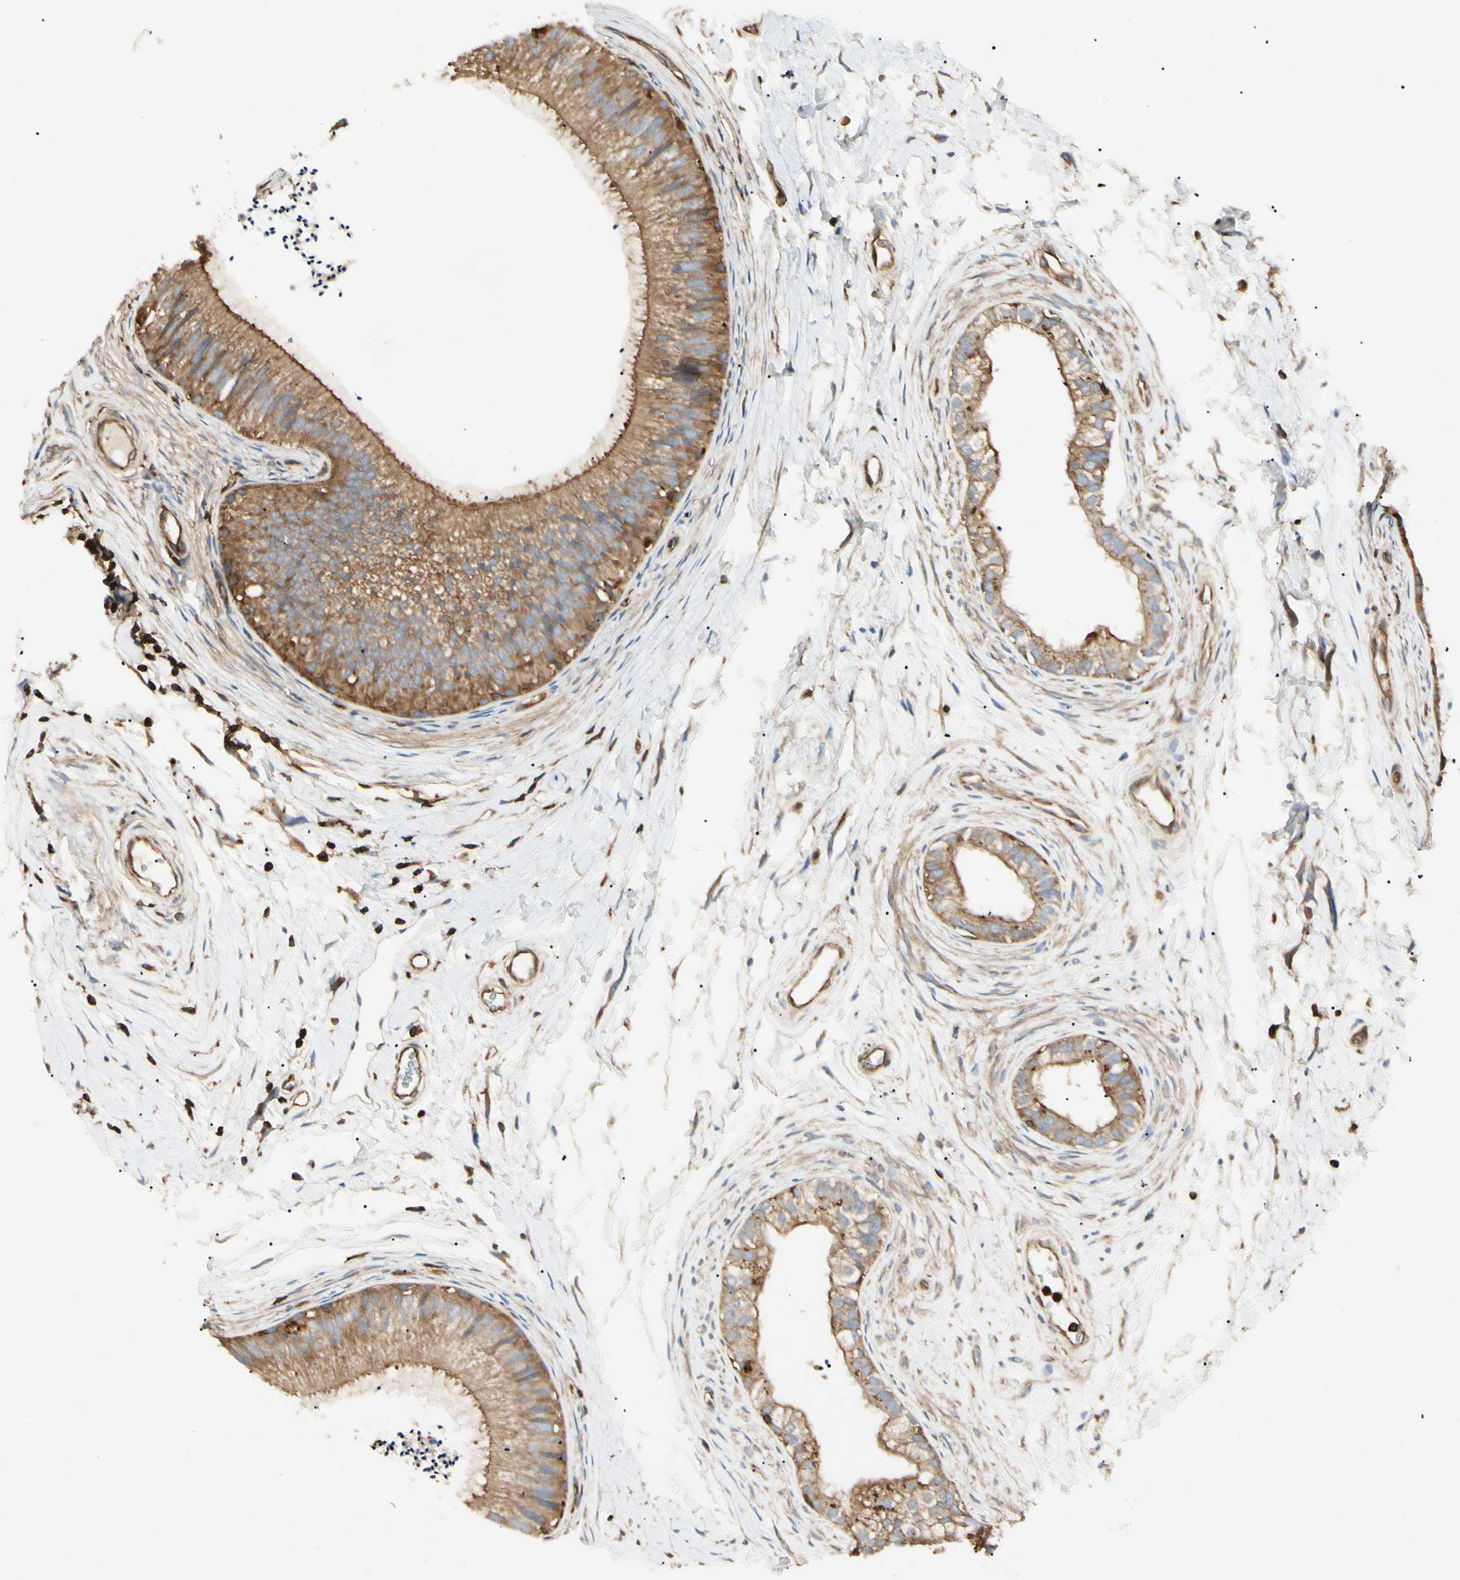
{"staining": {"intensity": "strong", "quantity": ">75%", "location": "cytoplasmic/membranous"}, "tissue": "epididymis", "cell_type": "Glandular cells", "image_type": "normal", "snomed": [{"axis": "morphology", "description": "Normal tissue, NOS"}, {"axis": "topography", "description": "Epididymis"}], "caption": "Epididymis stained for a protein (brown) reveals strong cytoplasmic/membranous positive staining in approximately >75% of glandular cells.", "gene": "ARPC2", "patient": {"sex": "male", "age": 56}}